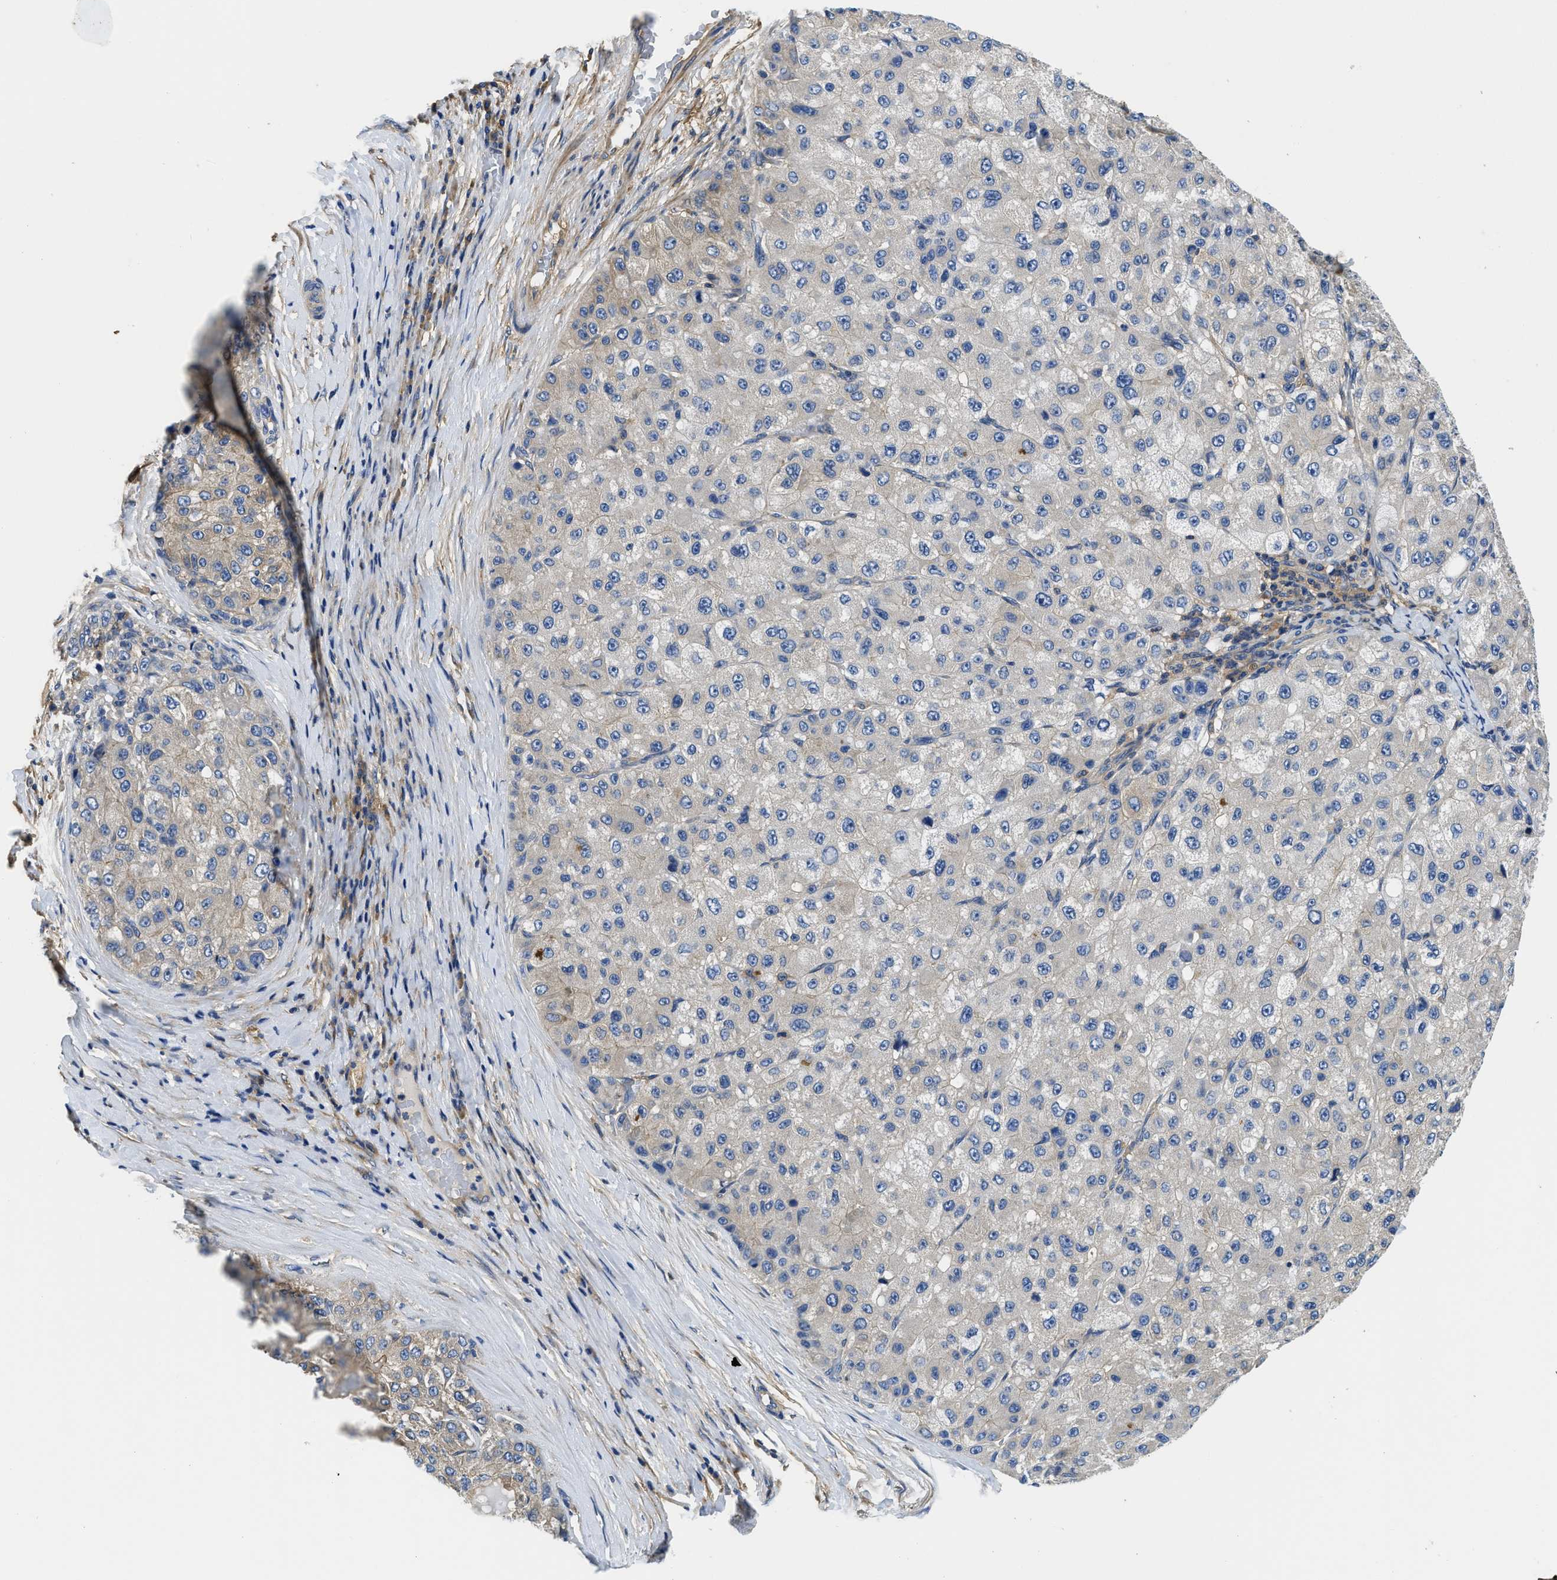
{"staining": {"intensity": "weak", "quantity": "25%-75%", "location": "cytoplasmic/membranous"}, "tissue": "liver cancer", "cell_type": "Tumor cells", "image_type": "cancer", "snomed": [{"axis": "morphology", "description": "Carcinoma, Hepatocellular, NOS"}, {"axis": "topography", "description": "Liver"}], "caption": "Tumor cells show weak cytoplasmic/membranous expression in about 25%-75% of cells in liver cancer (hepatocellular carcinoma).", "gene": "STAT2", "patient": {"sex": "male", "age": 80}}